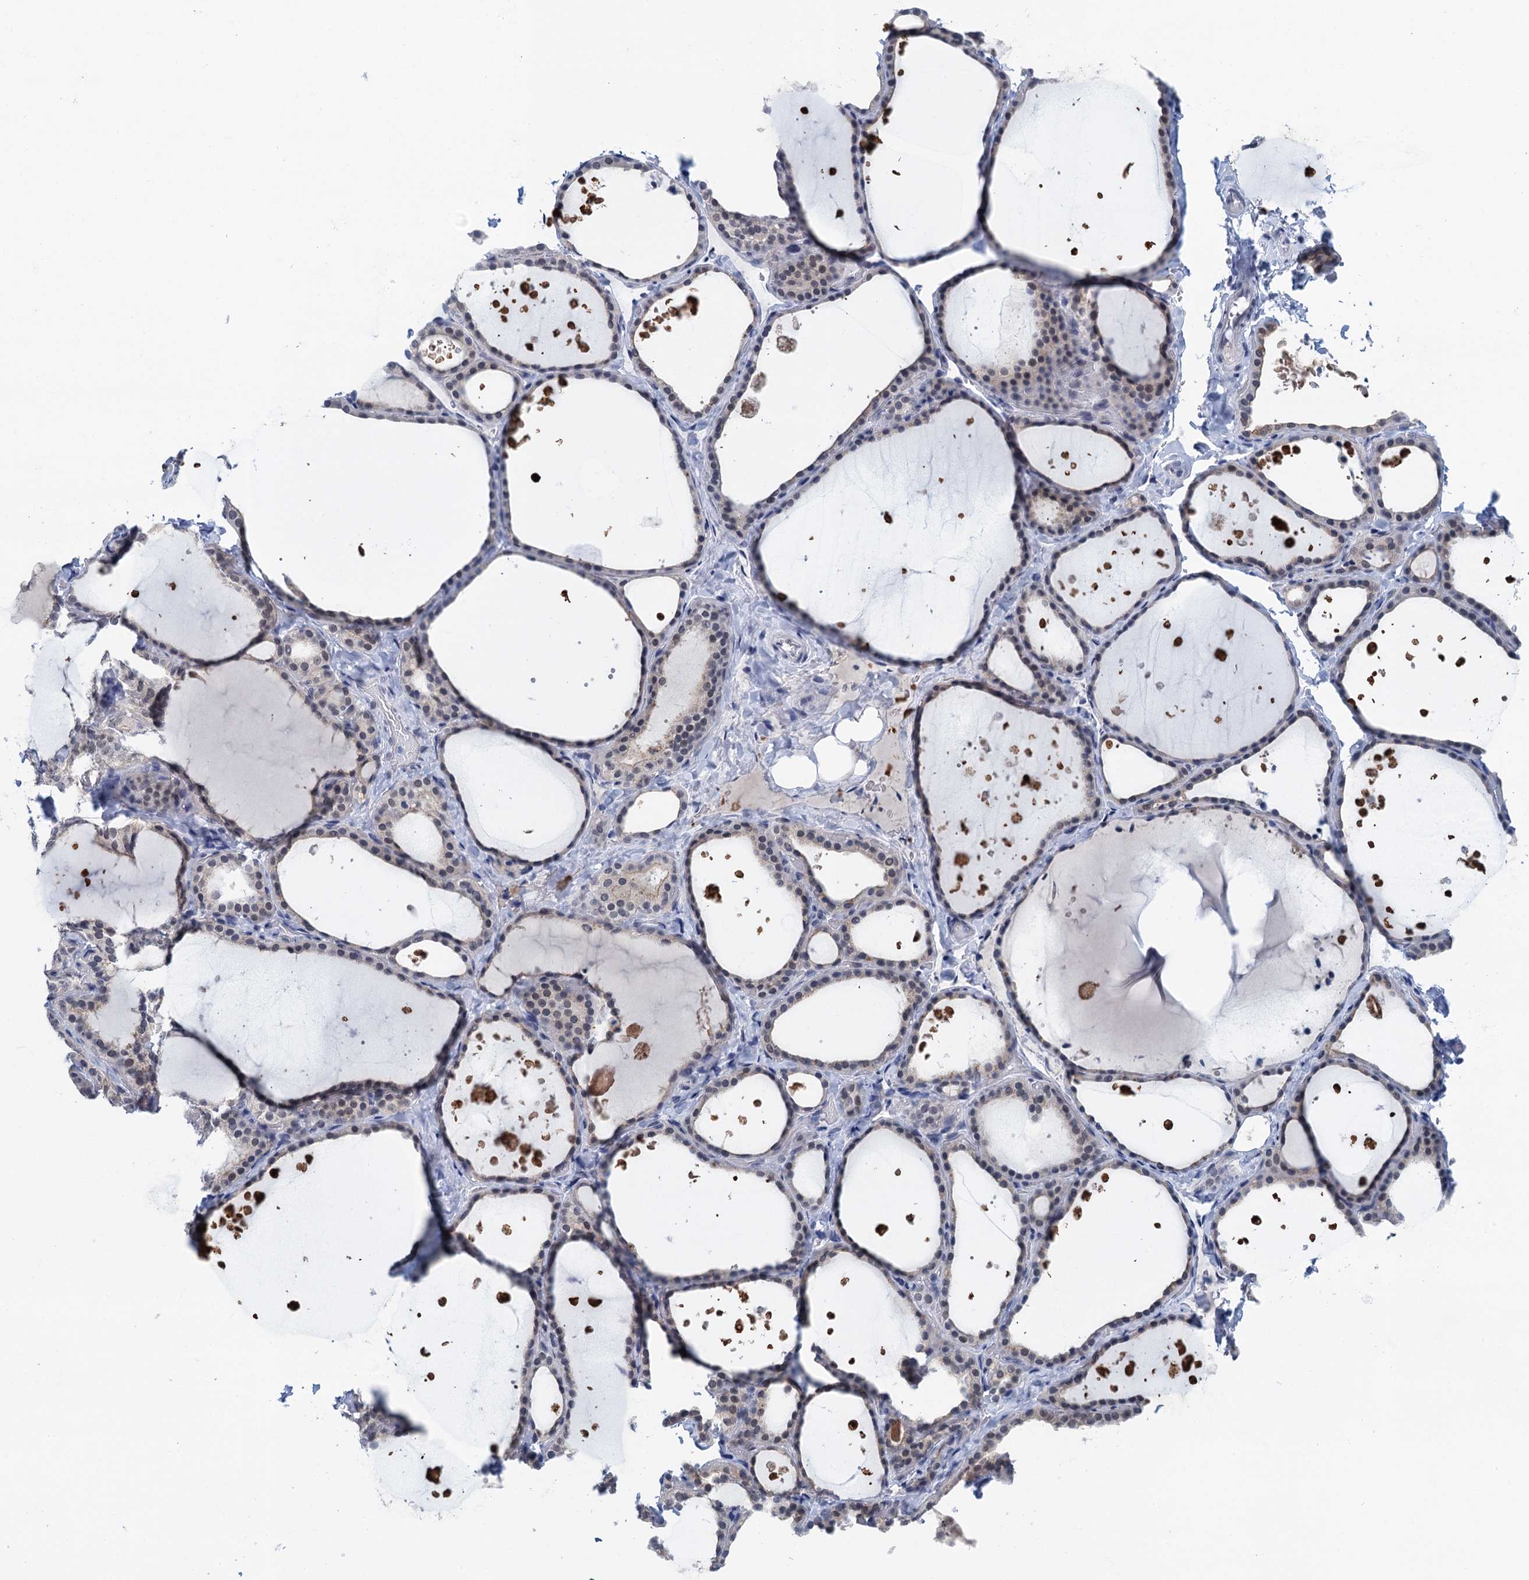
{"staining": {"intensity": "moderate", "quantity": "25%-75%", "location": "cytoplasmic/membranous"}, "tissue": "thyroid gland", "cell_type": "Glandular cells", "image_type": "normal", "snomed": [{"axis": "morphology", "description": "Normal tissue, NOS"}, {"axis": "topography", "description": "Thyroid gland"}], "caption": "A micrograph of thyroid gland stained for a protein reveals moderate cytoplasmic/membranous brown staining in glandular cells.", "gene": "EPS8L1", "patient": {"sex": "female", "age": 44}}